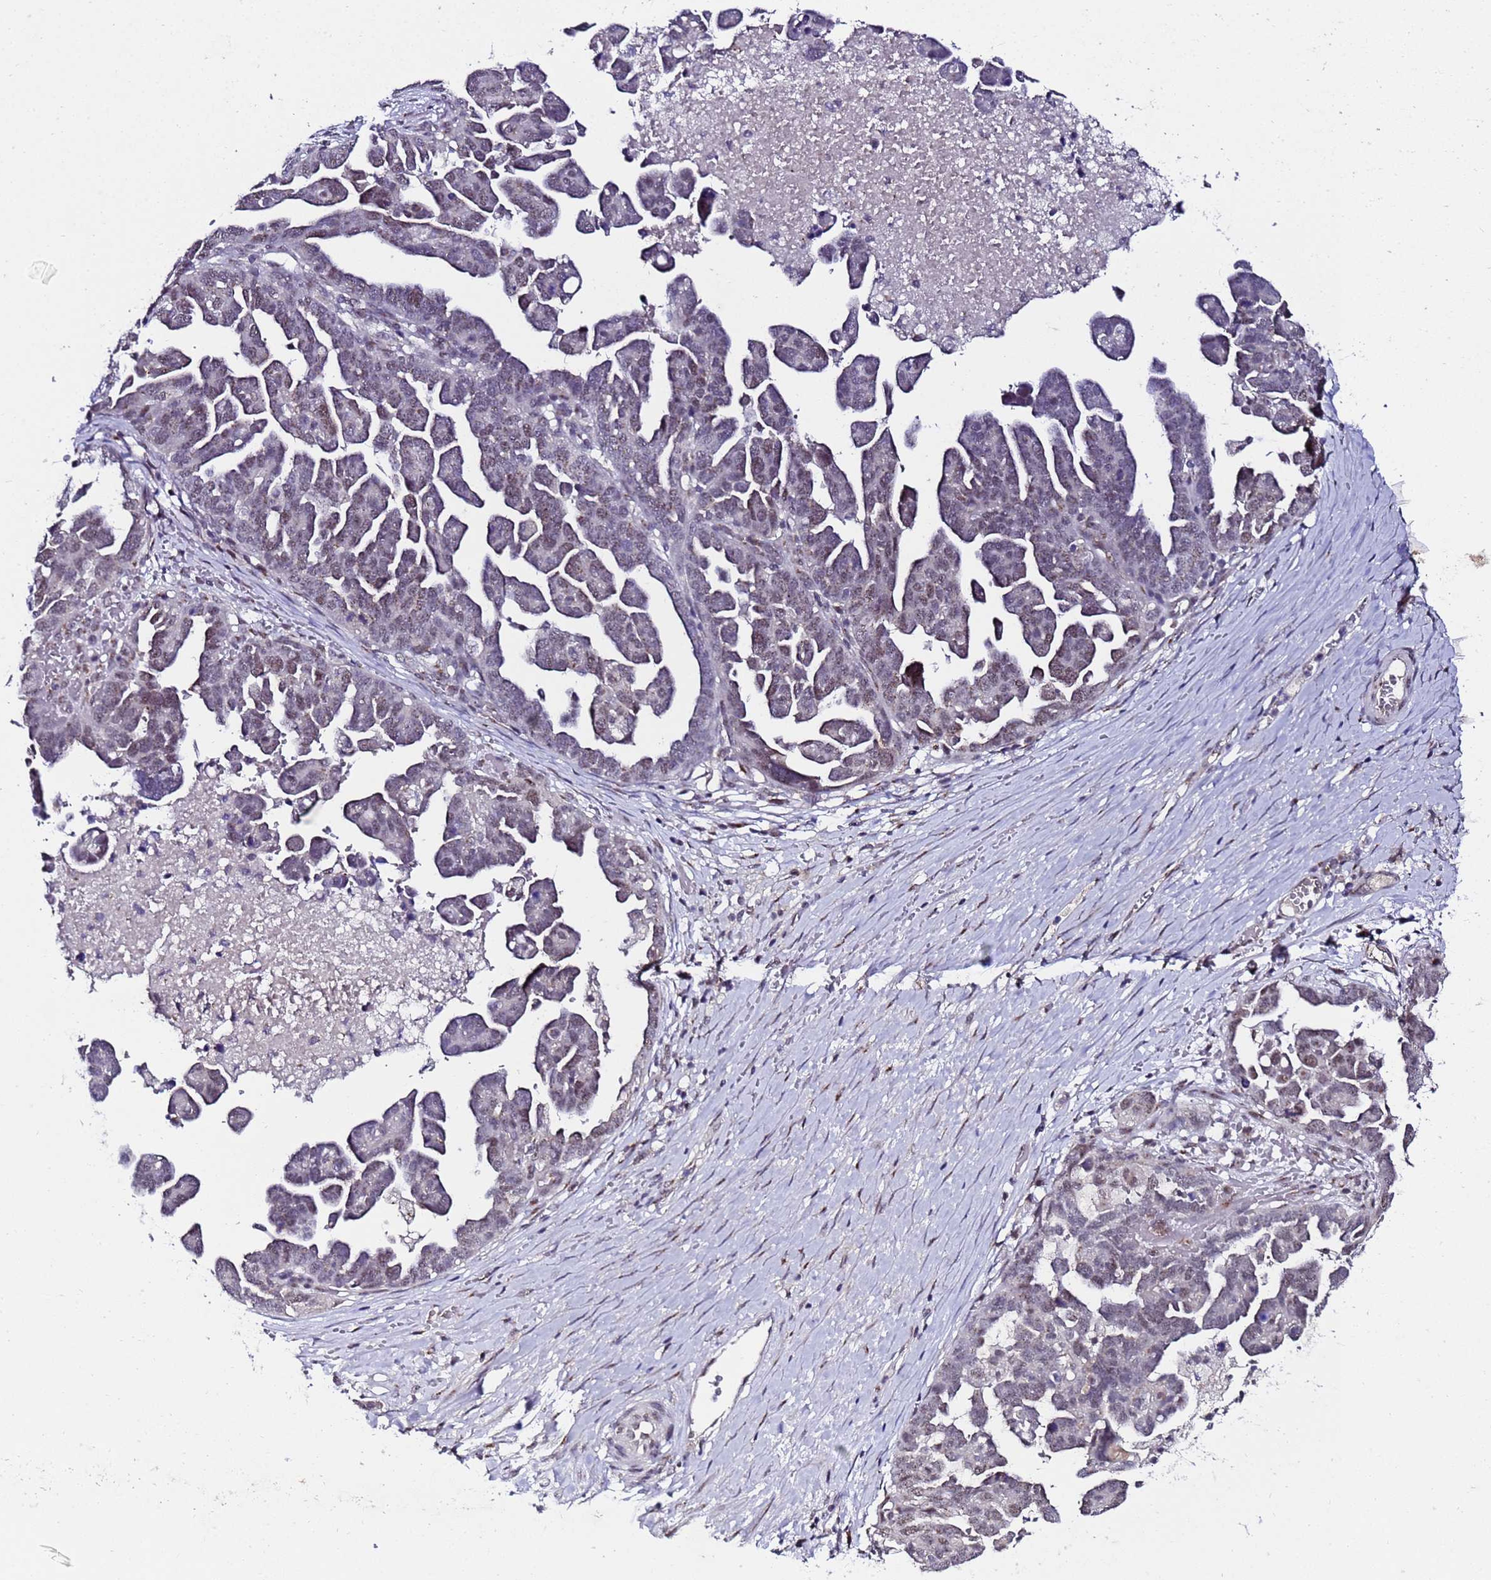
{"staining": {"intensity": "weak", "quantity": "25%-75%", "location": "nuclear"}, "tissue": "ovarian cancer", "cell_type": "Tumor cells", "image_type": "cancer", "snomed": [{"axis": "morphology", "description": "Cystadenocarcinoma, serous, NOS"}, {"axis": "topography", "description": "Ovary"}], "caption": "DAB immunohistochemical staining of human ovarian cancer reveals weak nuclear protein staining in approximately 25%-75% of tumor cells. Using DAB (brown) and hematoxylin (blue) stains, captured at high magnification using brightfield microscopy.", "gene": "C19orf47", "patient": {"sex": "female", "age": 54}}